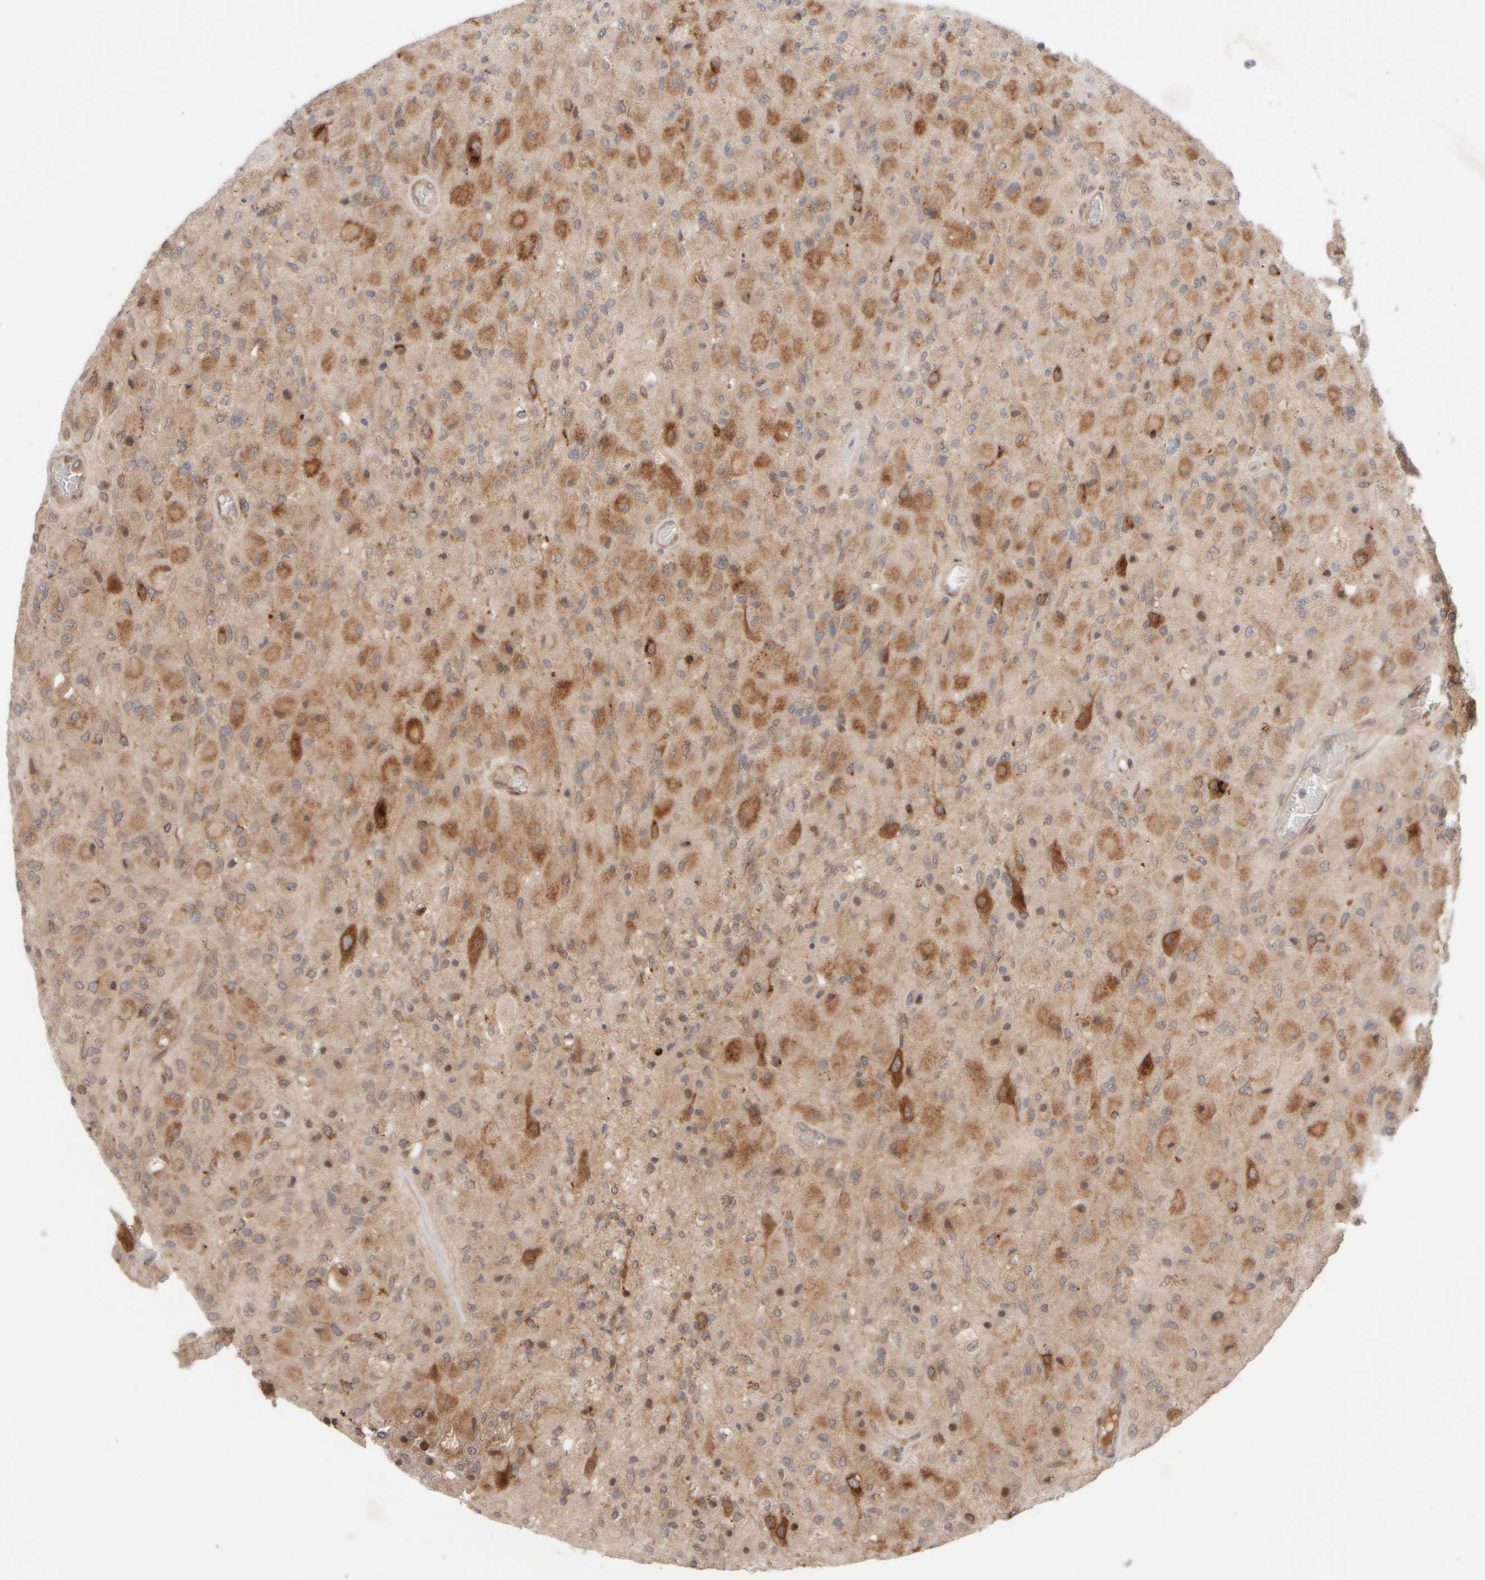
{"staining": {"intensity": "moderate", "quantity": ">75%", "location": "cytoplasmic/membranous"}, "tissue": "glioma", "cell_type": "Tumor cells", "image_type": "cancer", "snomed": [{"axis": "morphology", "description": "Normal tissue, NOS"}, {"axis": "morphology", "description": "Glioma, malignant, High grade"}, {"axis": "topography", "description": "Cerebral cortex"}], "caption": "Human malignant glioma (high-grade) stained with a brown dye exhibits moderate cytoplasmic/membranous positive positivity in approximately >75% of tumor cells.", "gene": "GCN1", "patient": {"sex": "male", "age": 77}}